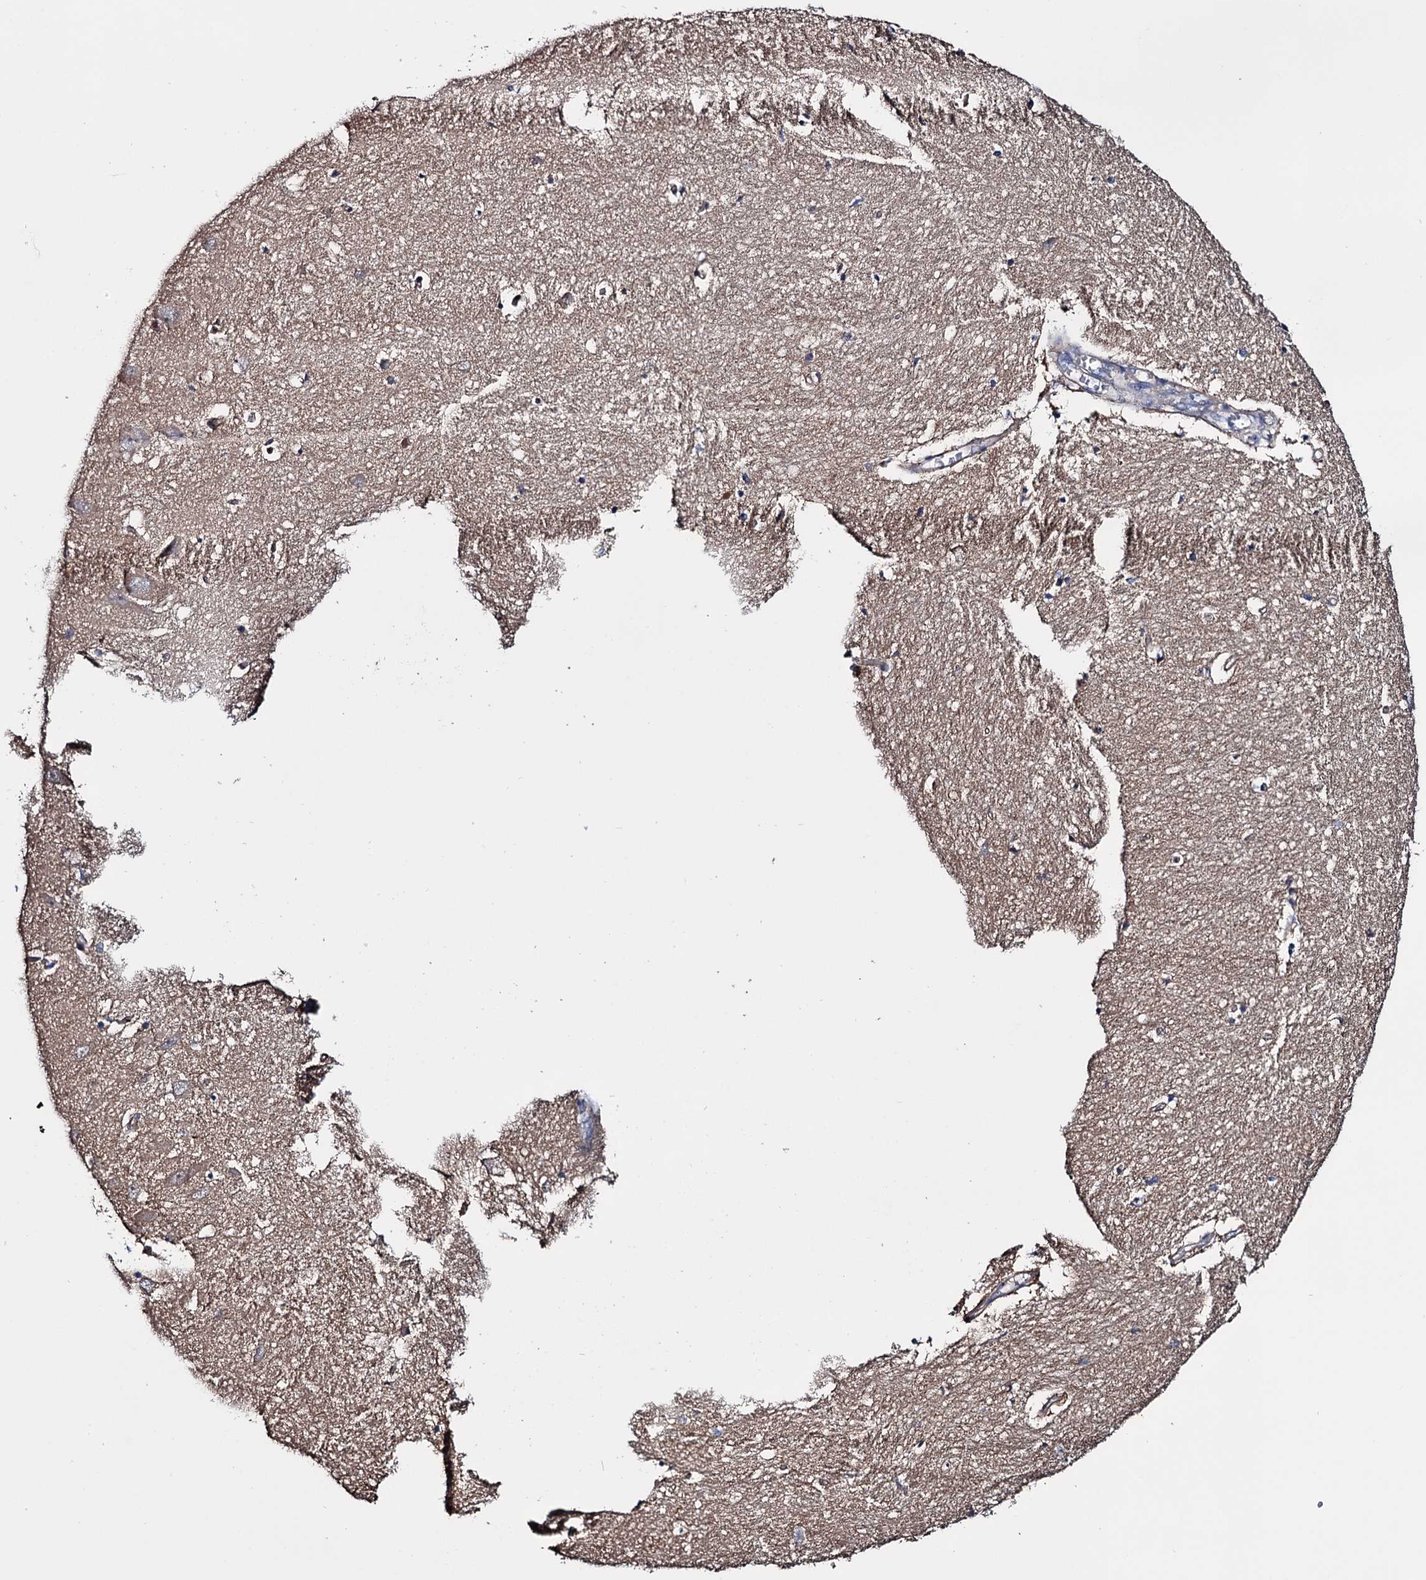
{"staining": {"intensity": "weak", "quantity": "25%-75%", "location": "cytoplasmic/membranous"}, "tissue": "hippocampus", "cell_type": "Glial cells", "image_type": "normal", "snomed": [{"axis": "morphology", "description": "Normal tissue, NOS"}, {"axis": "topography", "description": "Hippocampus"}], "caption": "Human hippocampus stained for a protein (brown) exhibits weak cytoplasmic/membranous positive positivity in about 25%-75% of glial cells.", "gene": "EYA4", "patient": {"sex": "female", "age": 64}}